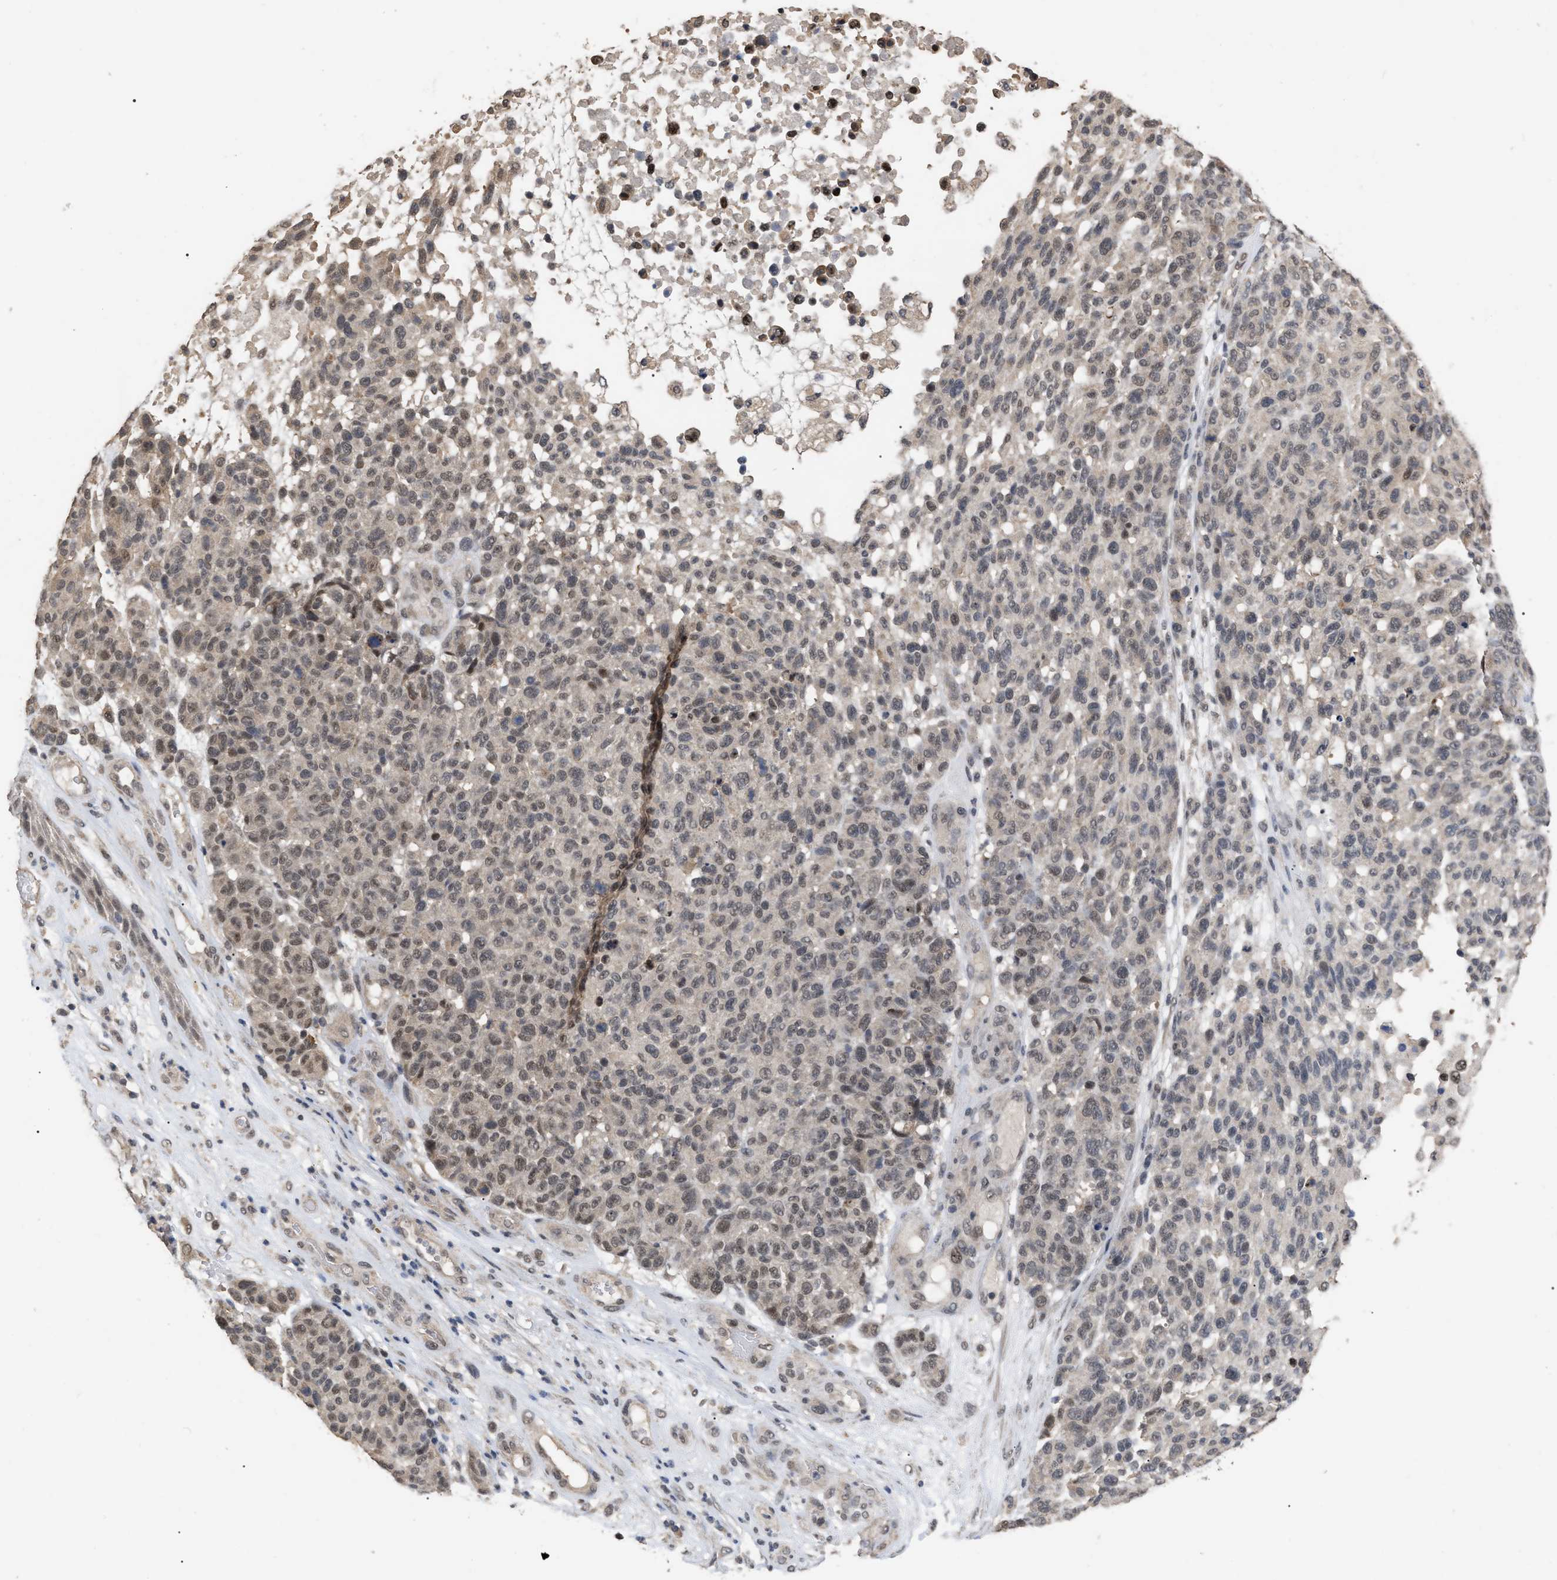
{"staining": {"intensity": "weak", "quantity": ">75%", "location": "nuclear"}, "tissue": "melanoma", "cell_type": "Tumor cells", "image_type": "cancer", "snomed": [{"axis": "morphology", "description": "Malignant melanoma, NOS"}, {"axis": "topography", "description": "Skin"}], "caption": "Tumor cells display low levels of weak nuclear staining in approximately >75% of cells in human melanoma. (brown staining indicates protein expression, while blue staining denotes nuclei).", "gene": "JAZF1", "patient": {"sex": "male", "age": 59}}